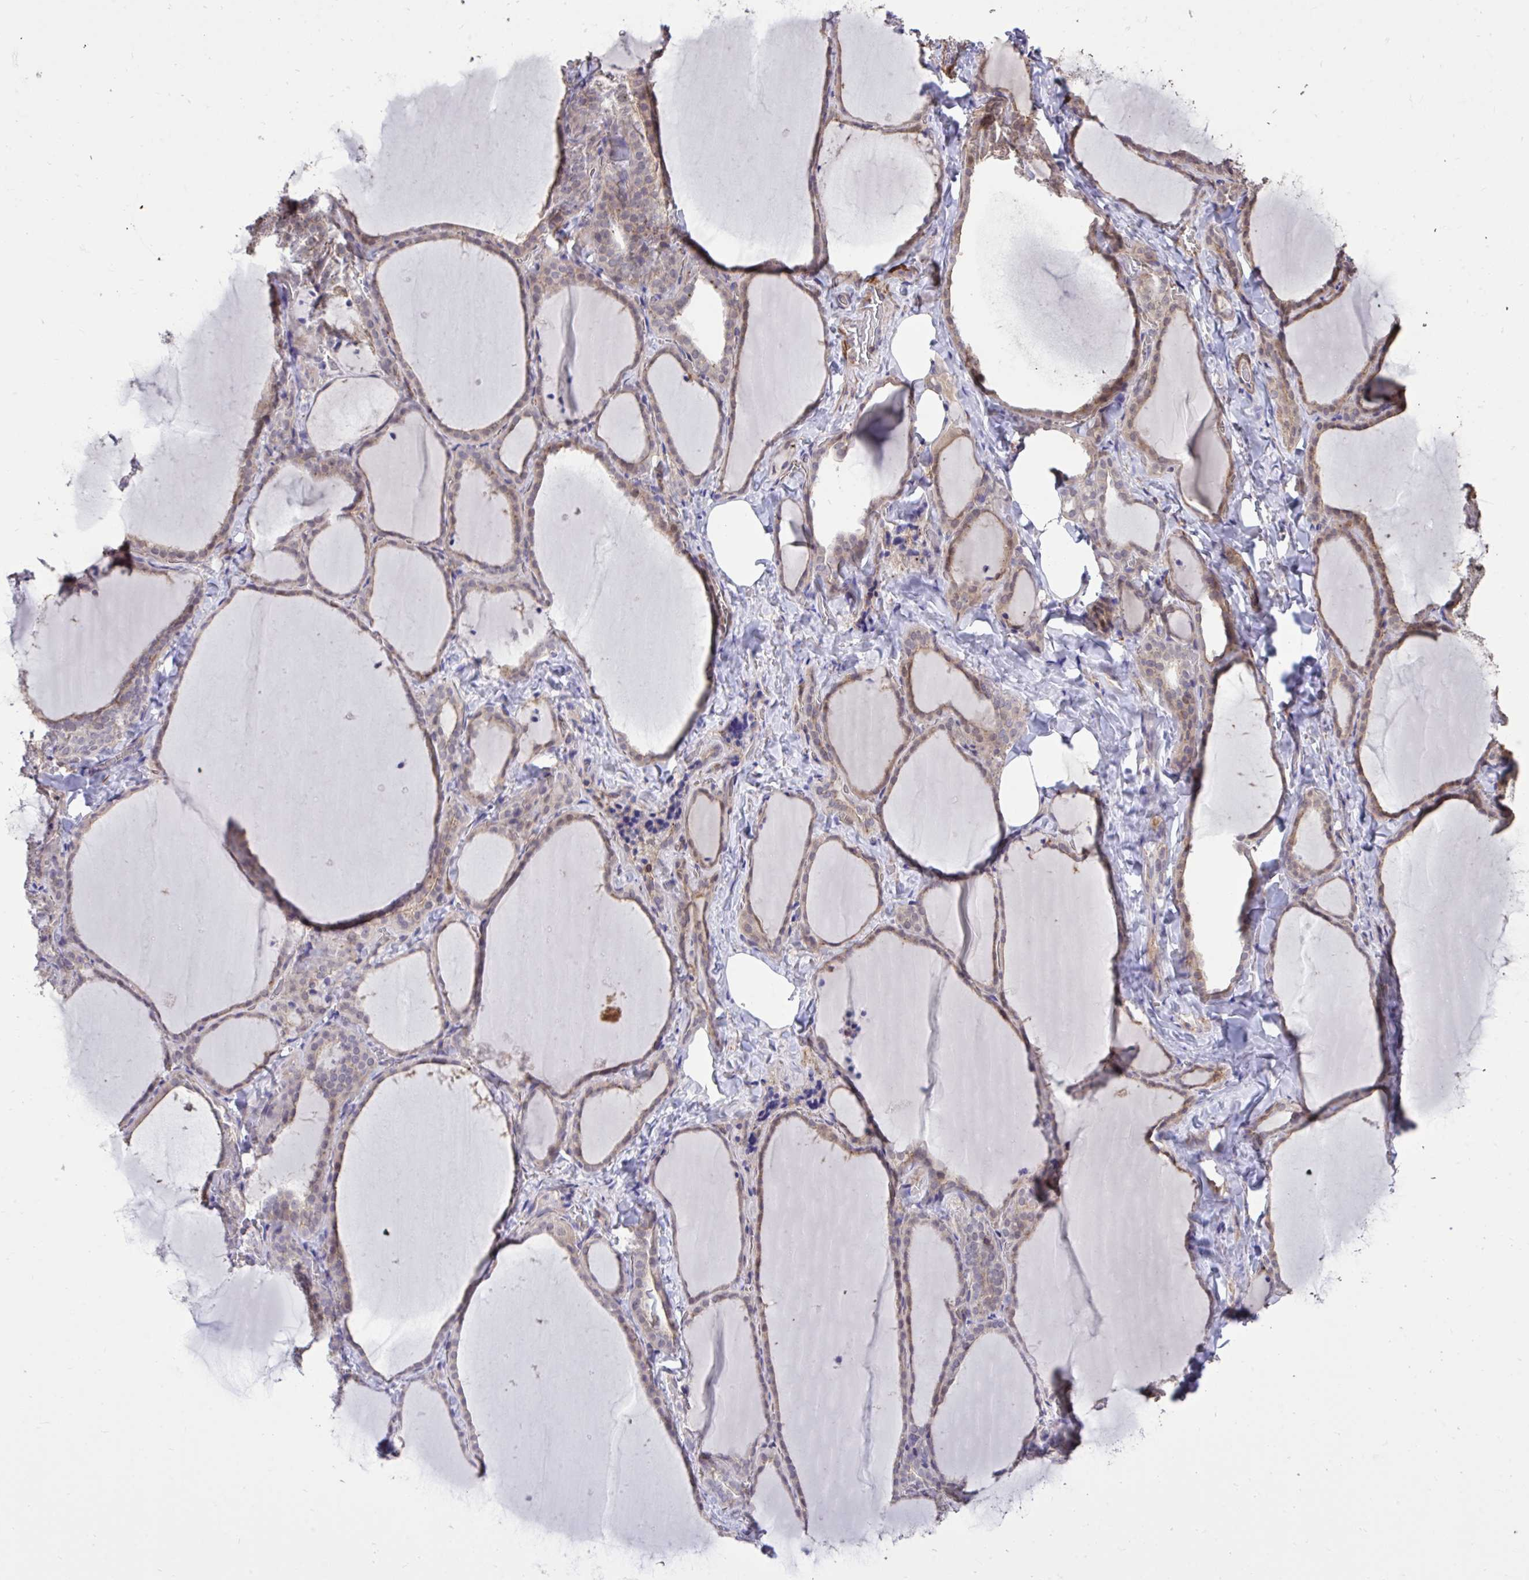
{"staining": {"intensity": "weak", "quantity": "25%-75%", "location": "cytoplasmic/membranous"}, "tissue": "thyroid gland", "cell_type": "Glandular cells", "image_type": "normal", "snomed": [{"axis": "morphology", "description": "Normal tissue, NOS"}, {"axis": "topography", "description": "Thyroid gland"}], "caption": "Glandular cells exhibit low levels of weak cytoplasmic/membranous positivity in approximately 25%-75% of cells in normal thyroid gland.", "gene": "IGFL2", "patient": {"sex": "female", "age": 22}}